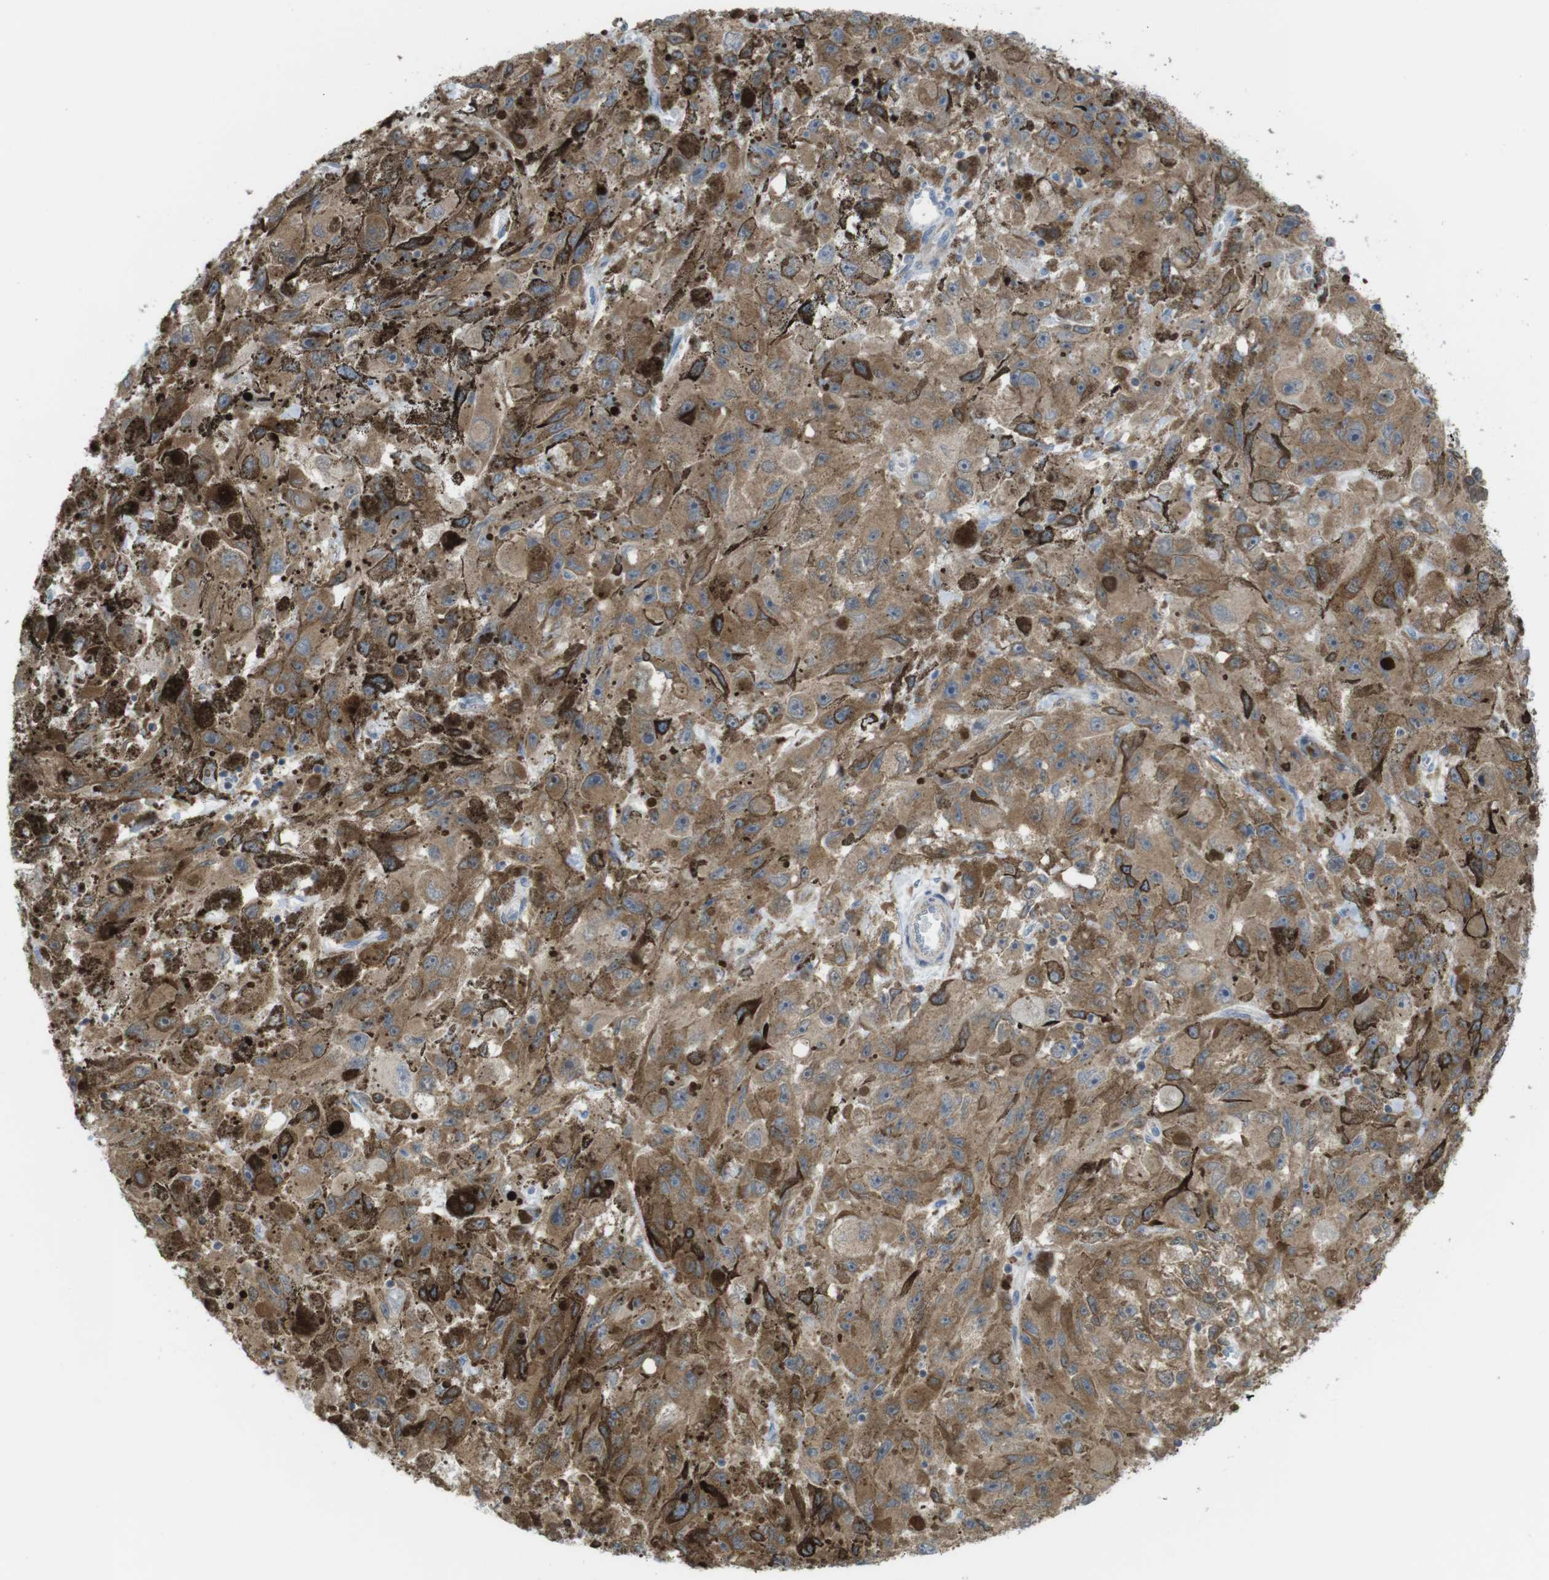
{"staining": {"intensity": "moderate", "quantity": ">75%", "location": "cytoplasmic/membranous"}, "tissue": "melanoma", "cell_type": "Tumor cells", "image_type": "cancer", "snomed": [{"axis": "morphology", "description": "Malignant melanoma, NOS"}, {"axis": "topography", "description": "Skin"}], "caption": "An immunohistochemistry (IHC) micrograph of neoplastic tissue is shown. Protein staining in brown shows moderate cytoplasmic/membranous positivity in melanoma within tumor cells.", "gene": "PRKCD", "patient": {"sex": "female", "age": 104}}